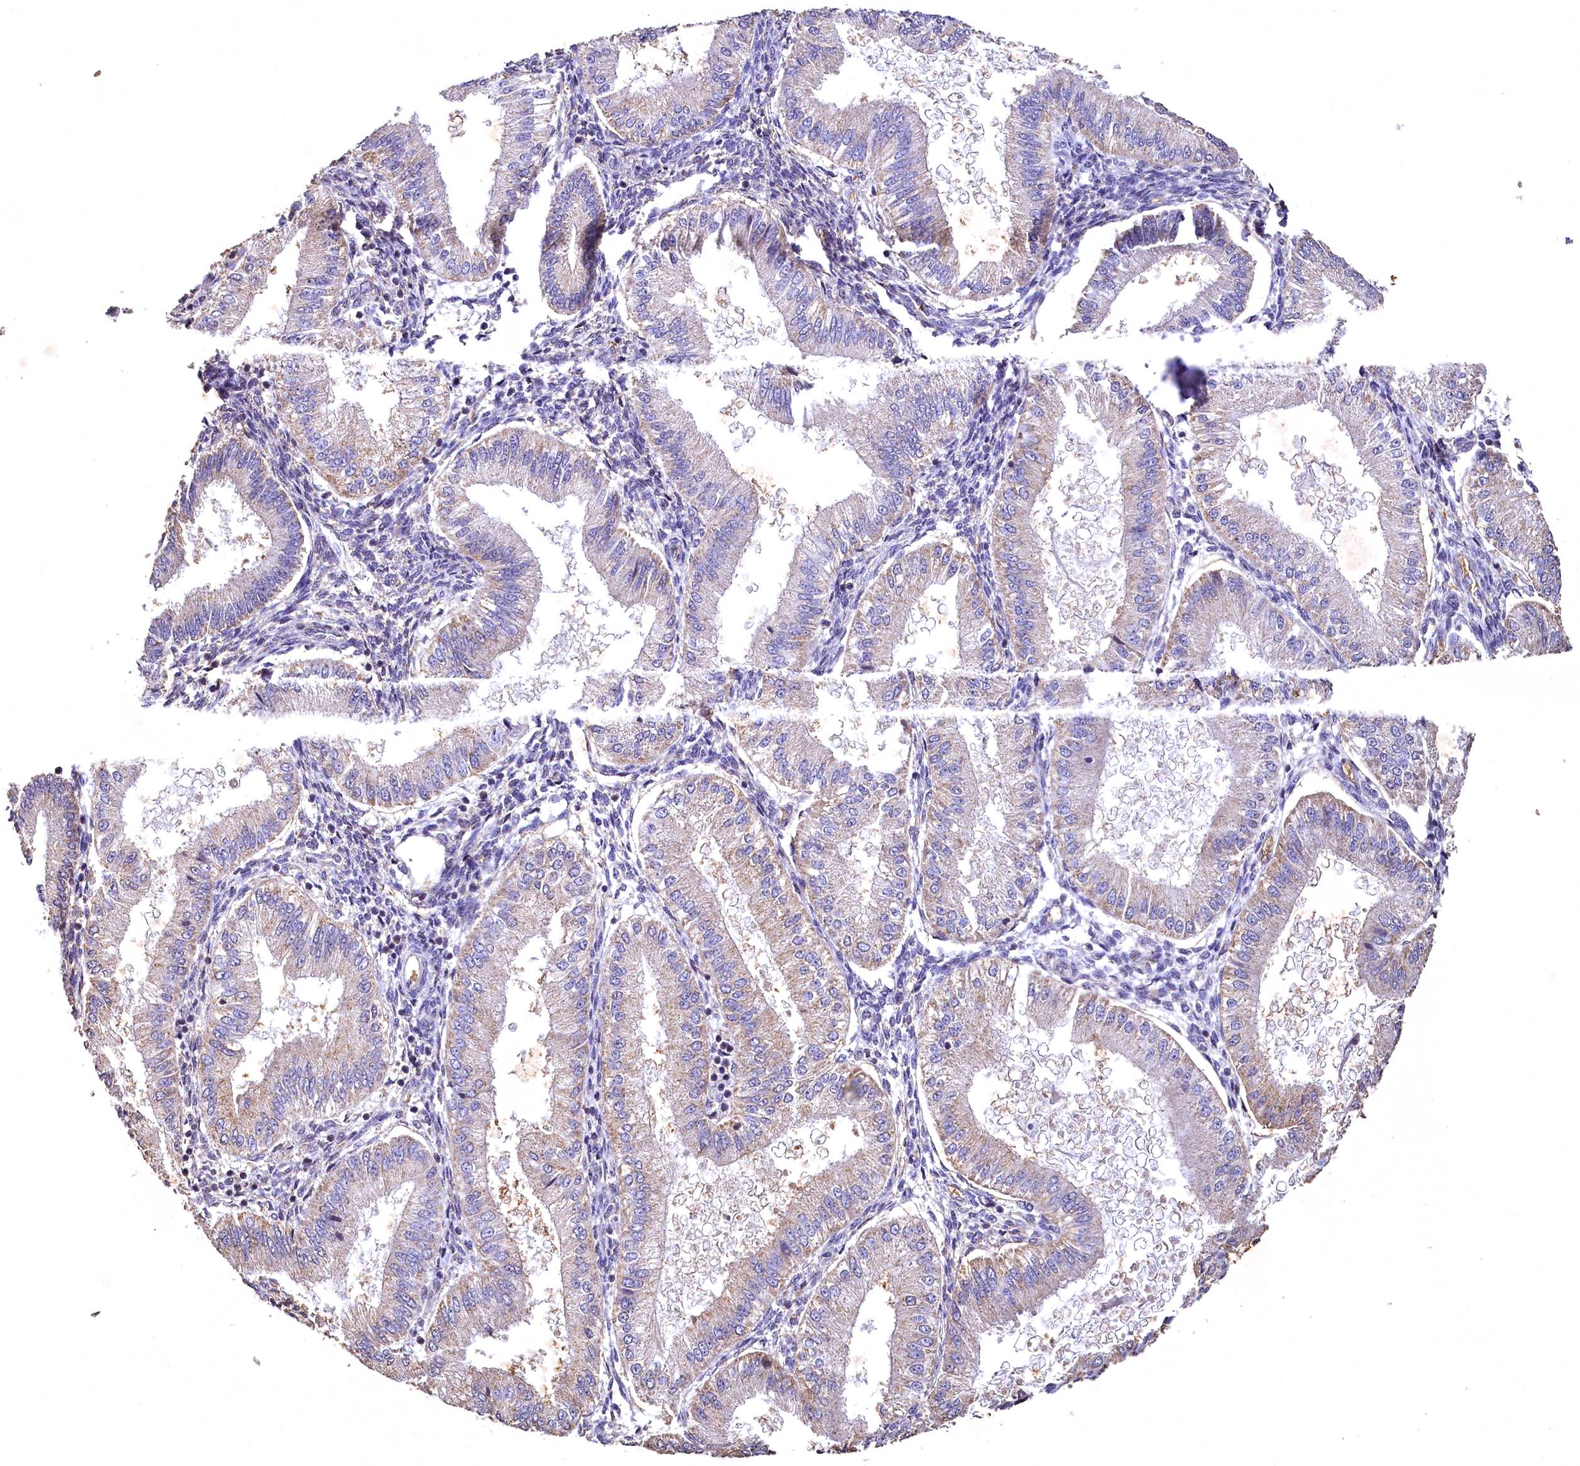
{"staining": {"intensity": "negative", "quantity": "none", "location": "none"}, "tissue": "endometrium", "cell_type": "Cells in endometrial stroma", "image_type": "normal", "snomed": [{"axis": "morphology", "description": "Normal tissue, NOS"}, {"axis": "topography", "description": "Endometrium"}], "caption": "The photomicrograph reveals no staining of cells in endometrial stroma in benign endometrium.", "gene": "SPTA1", "patient": {"sex": "female", "age": 39}}